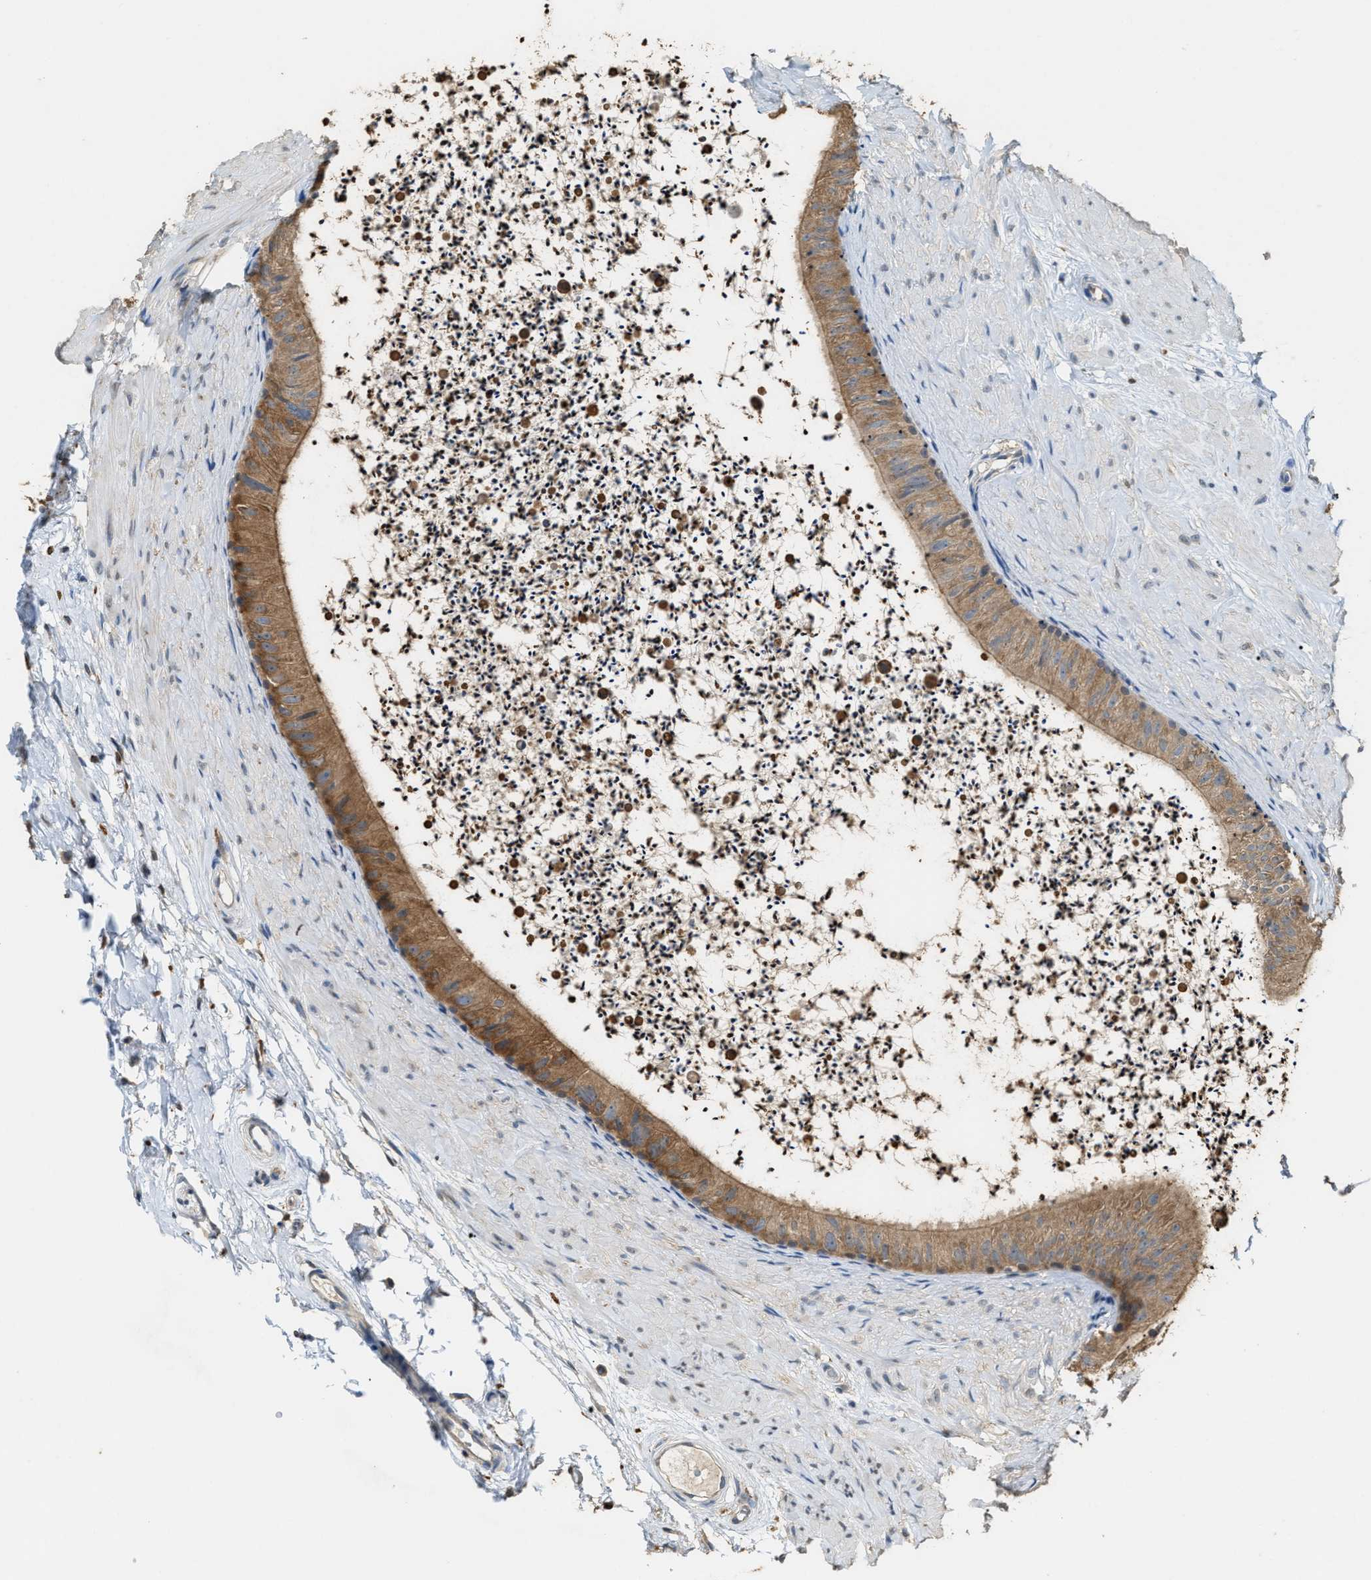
{"staining": {"intensity": "moderate", "quantity": ">75%", "location": "cytoplasmic/membranous"}, "tissue": "epididymis", "cell_type": "Glandular cells", "image_type": "normal", "snomed": [{"axis": "morphology", "description": "Normal tissue, NOS"}, {"axis": "topography", "description": "Epididymis"}], "caption": "Immunohistochemical staining of normal epididymis demonstrates medium levels of moderate cytoplasmic/membranous positivity in approximately >75% of glandular cells.", "gene": "GCN1", "patient": {"sex": "male", "age": 56}}